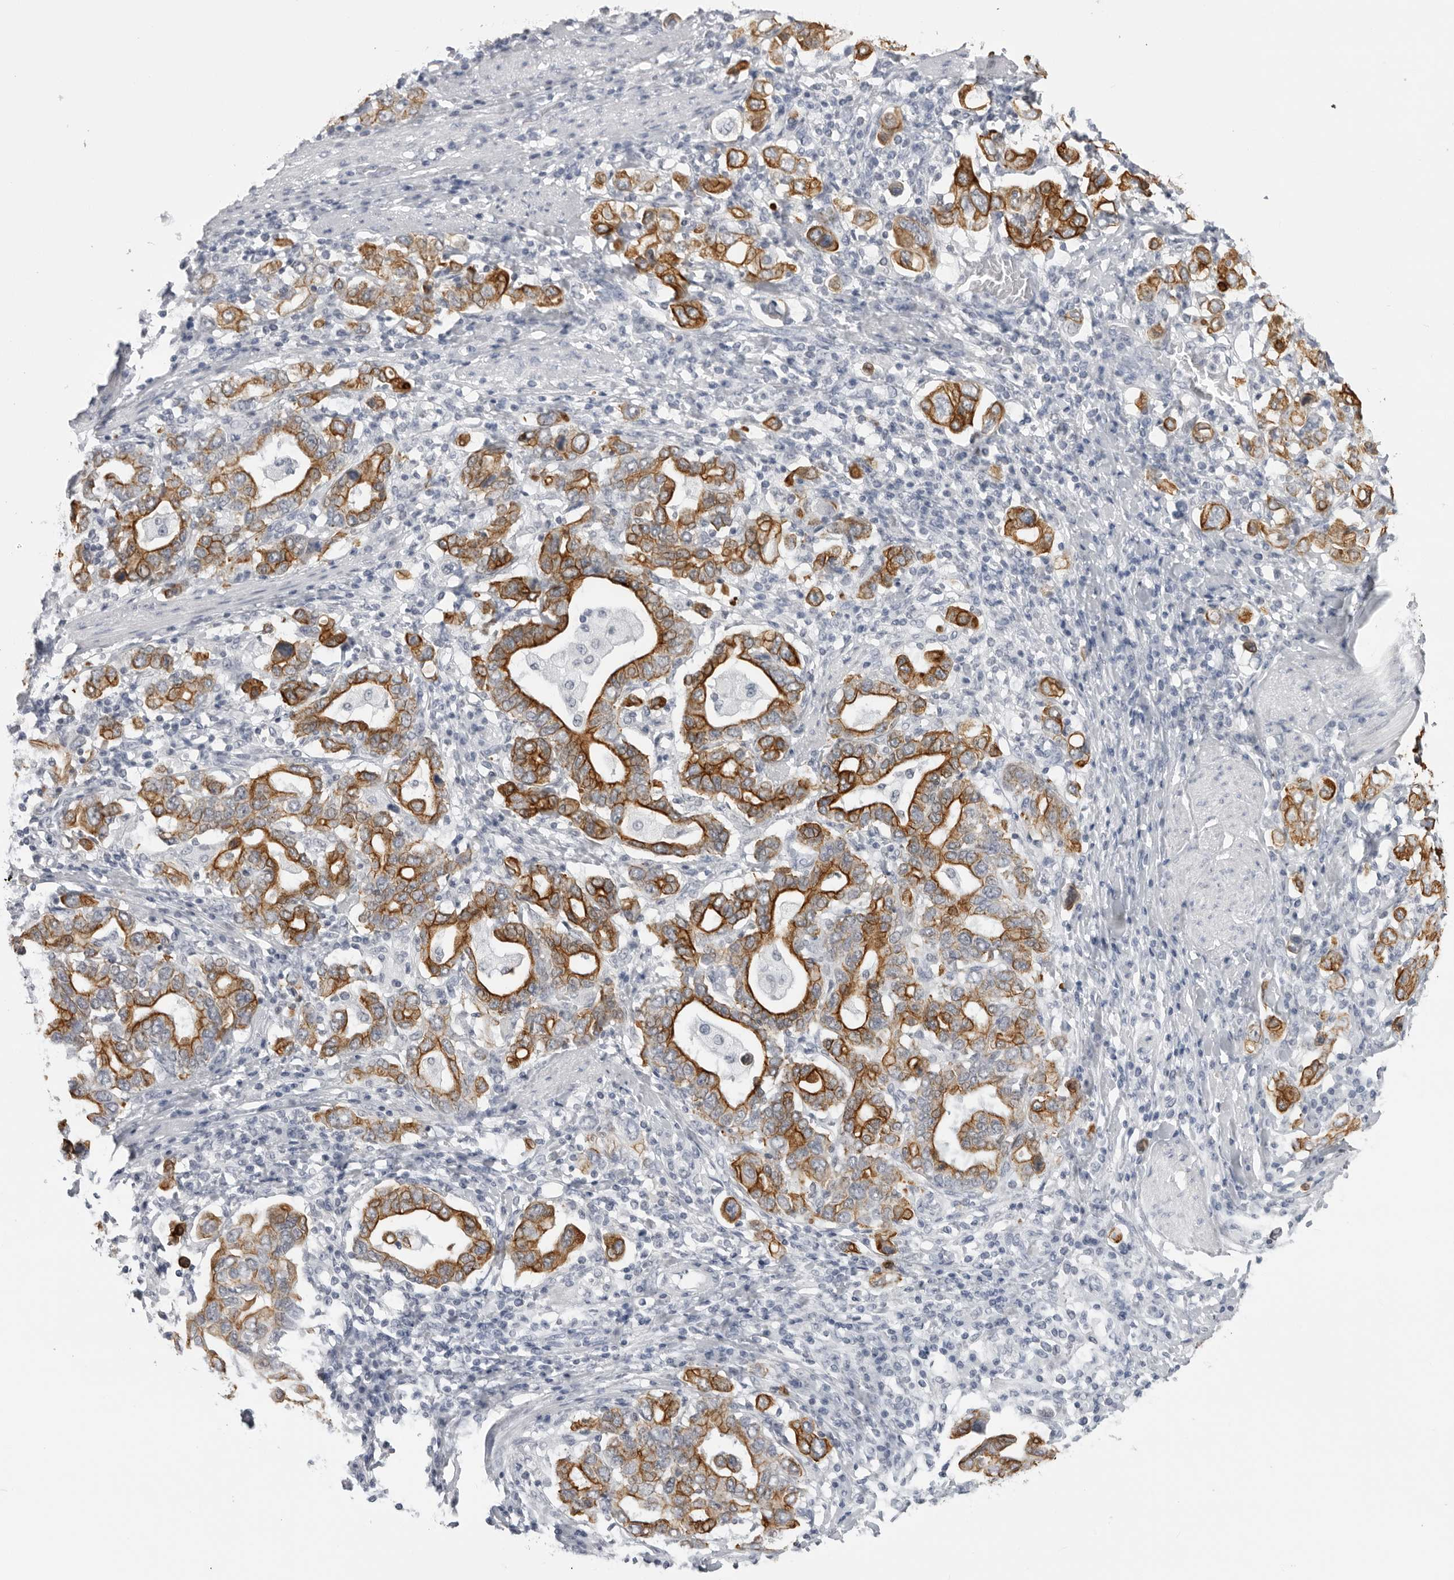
{"staining": {"intensity": "strong", "quantity": ">75%", "location": "cytoplasmic/membranous"}, "tissue": "stomach cancer", "cell_type": "Tumor cells", "image_type": "cancer", "snomed": [{"axis": "morphology", "description": "Adenocarcinoma, NOS"}, {"axis": "topography", "description": "Stomach, upper"}], "caption": "The histopathology image shows staining of stomach adenocarcinoma, revealing strong cytoplasmic/membranous protein positivity (brown color) within tumor cells.", "gene": "SERPINF2", "patient": {"sex": "male", "age": 62}}